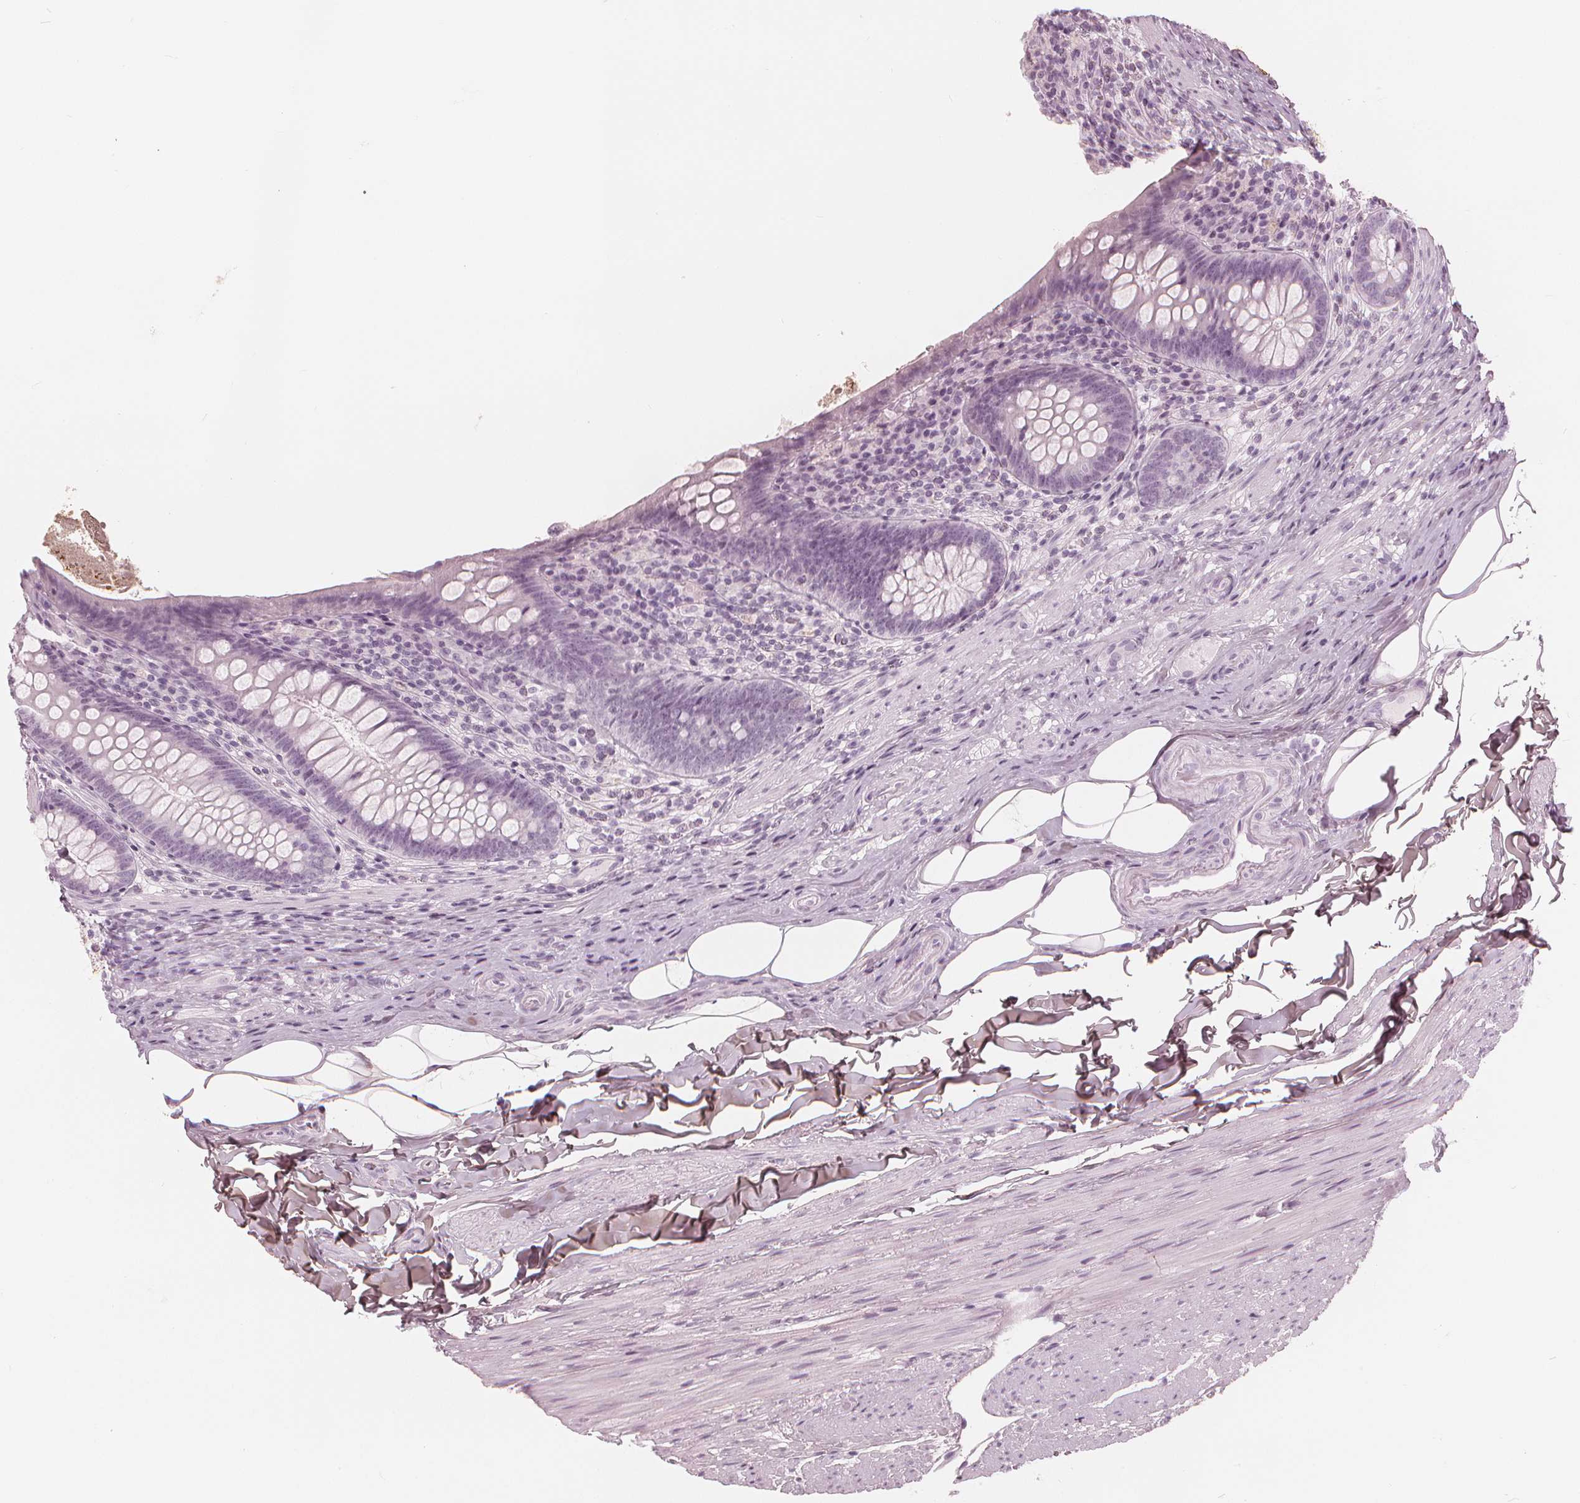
{"staining": {"intensity": "negative", "quantity": "none", "location": "none"}, "tissue": "appendix", "cell_type": "Glandular cells", "image_type": "normal", "snomed": [{"axis": "morphology", "description": "Normal tissue, NOS"}, {"axis": "topography", "description": "Appendix"}], "caption": "This is an IHC histopathology image of normal appendix. There is no staining in glandular cells.", "gene": "PAEP", "patient": {"sex": "male", "age": 47}}